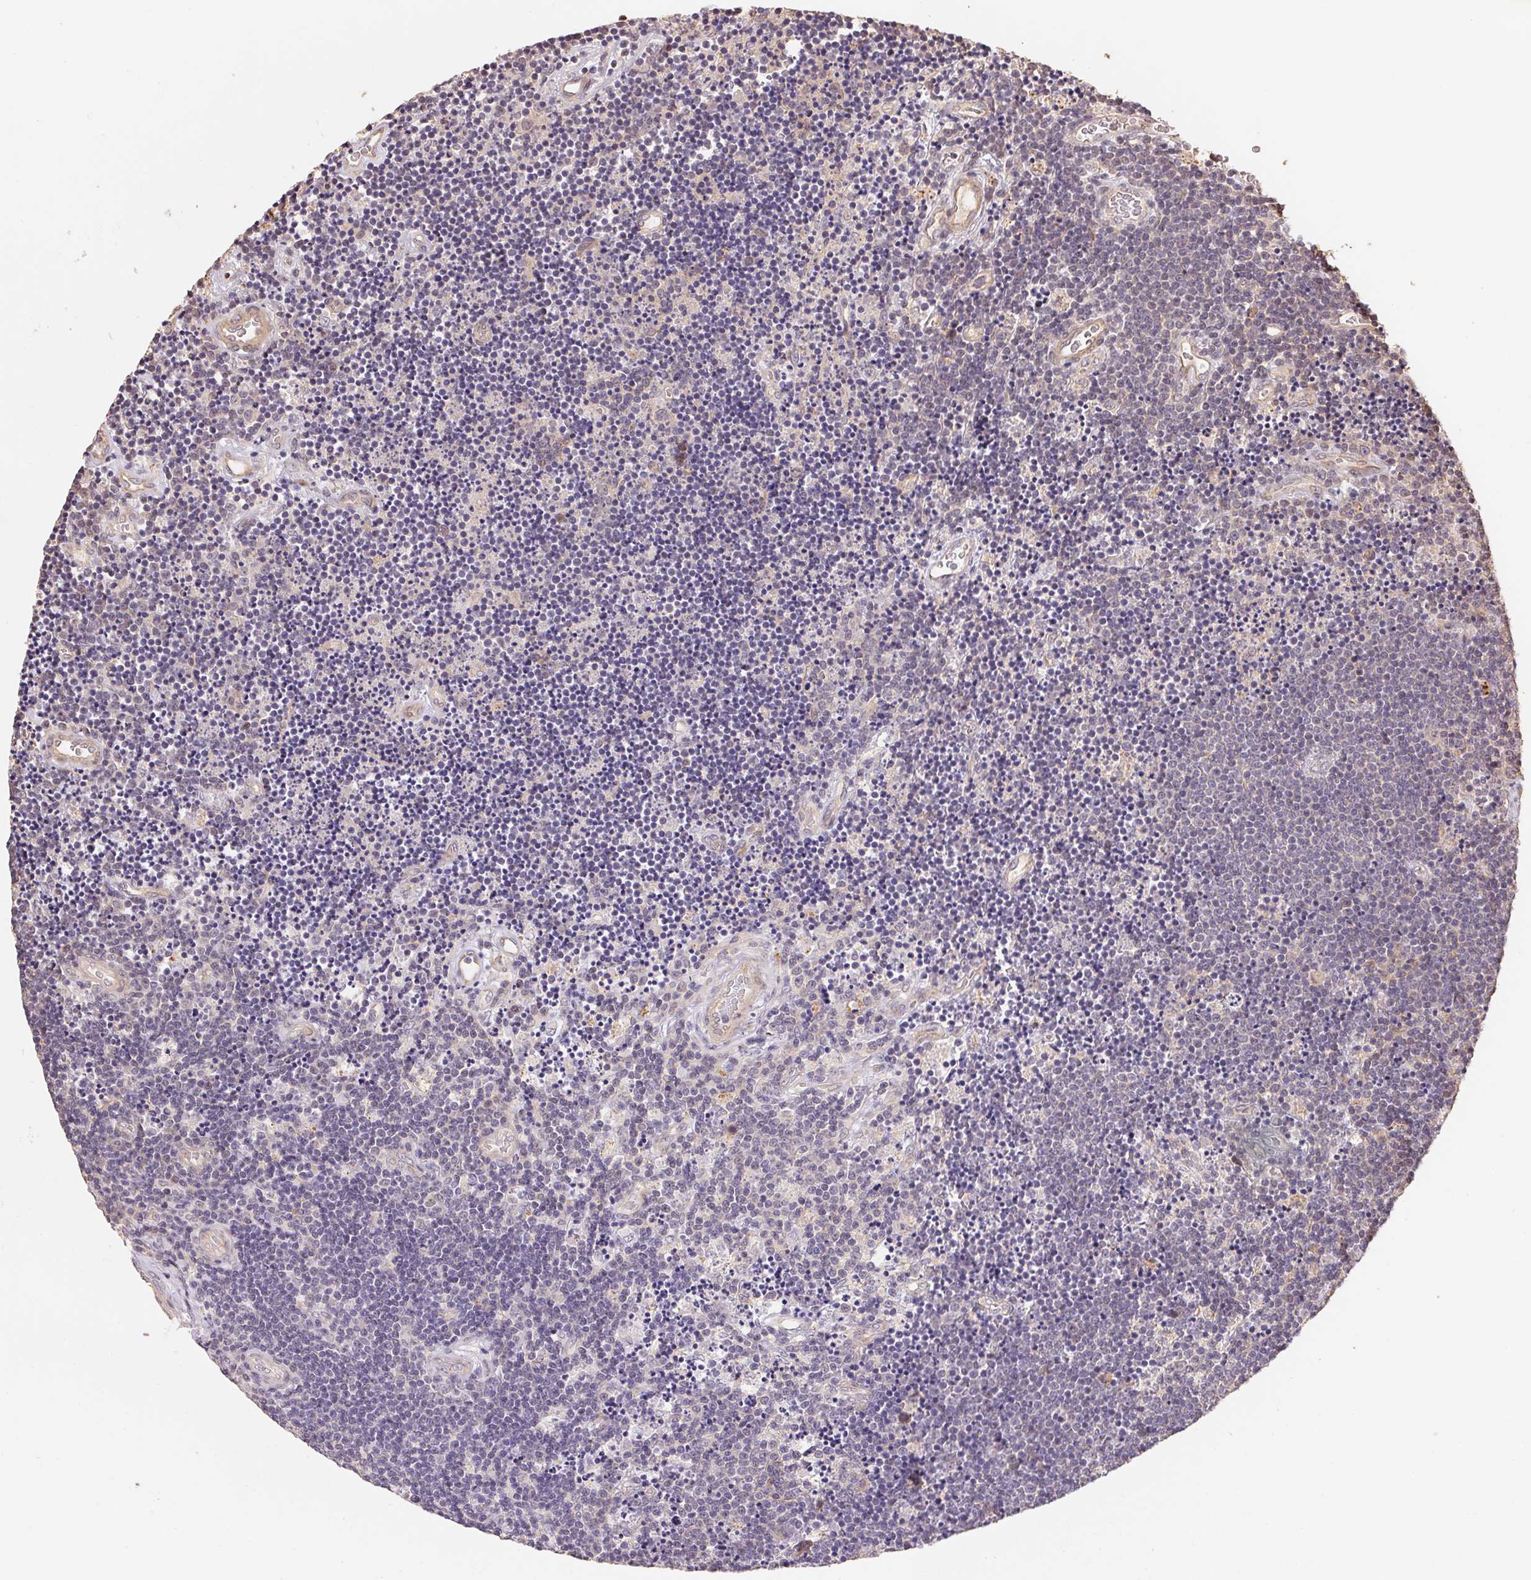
{"staining": {"intensity": "negative", "quantity": "none", "location": "none"}, "tissue": "lymphoma", "cell_type": "Tumor cells", "image_type": "cancer", "snomed": [{"axis": "morphology", "description": "Malignant lymphoma, non-Hodgkin's type, Low grade"}, {"axis": "topography", "description": "Brain"}], "caption": "A high-resolution photomicrograph shows immunohistochemistry (IHC) staining of lymphoma, which displays no significant expression in tumor cells.", "gene": "TMEM222", "patient": {"sex": "female", "age": 66}}